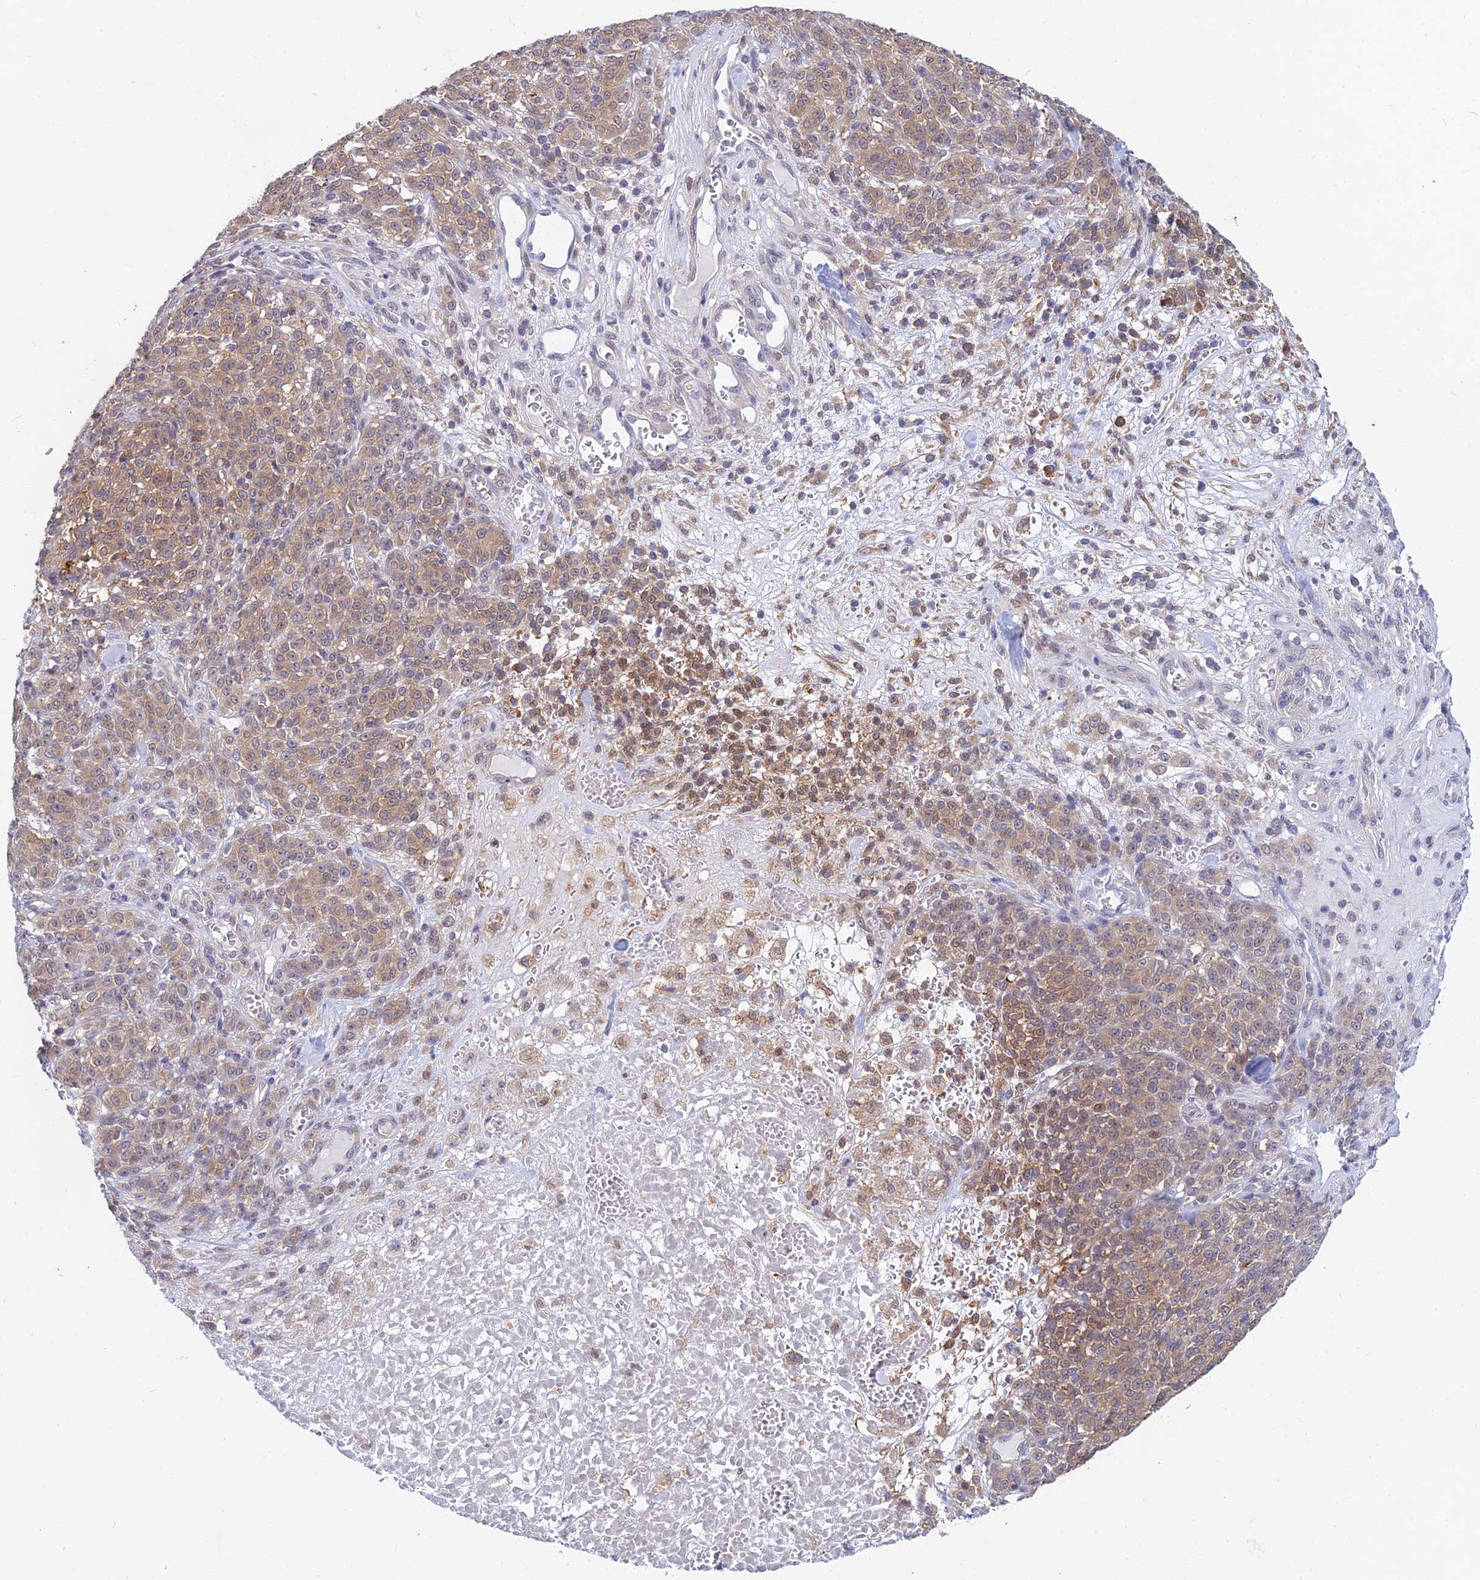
{"staining": {"intensity": "moderate", "quantity": ">75%", "location": "cytoplasmic/membranous"}, "tissue": "melanoma", "cell_type": "Tumor cells", "image_type": "cancer", "snomed": [{"axis": "morphology", "description": "Normal tissue, NOS"}, {"axis": "morphology", "description": "Malignant melanoma, NOS"}, {"axis": "topography", "description": "Skin"}], "caption": "IHC (DAB) staining of human malignant melanoma displays moderate cytoplasmic/membranous protein staining in approximately >75% of tumor cells.", "gene": "B3GALT4", "patient": {"sex": "female", "age": 34}}